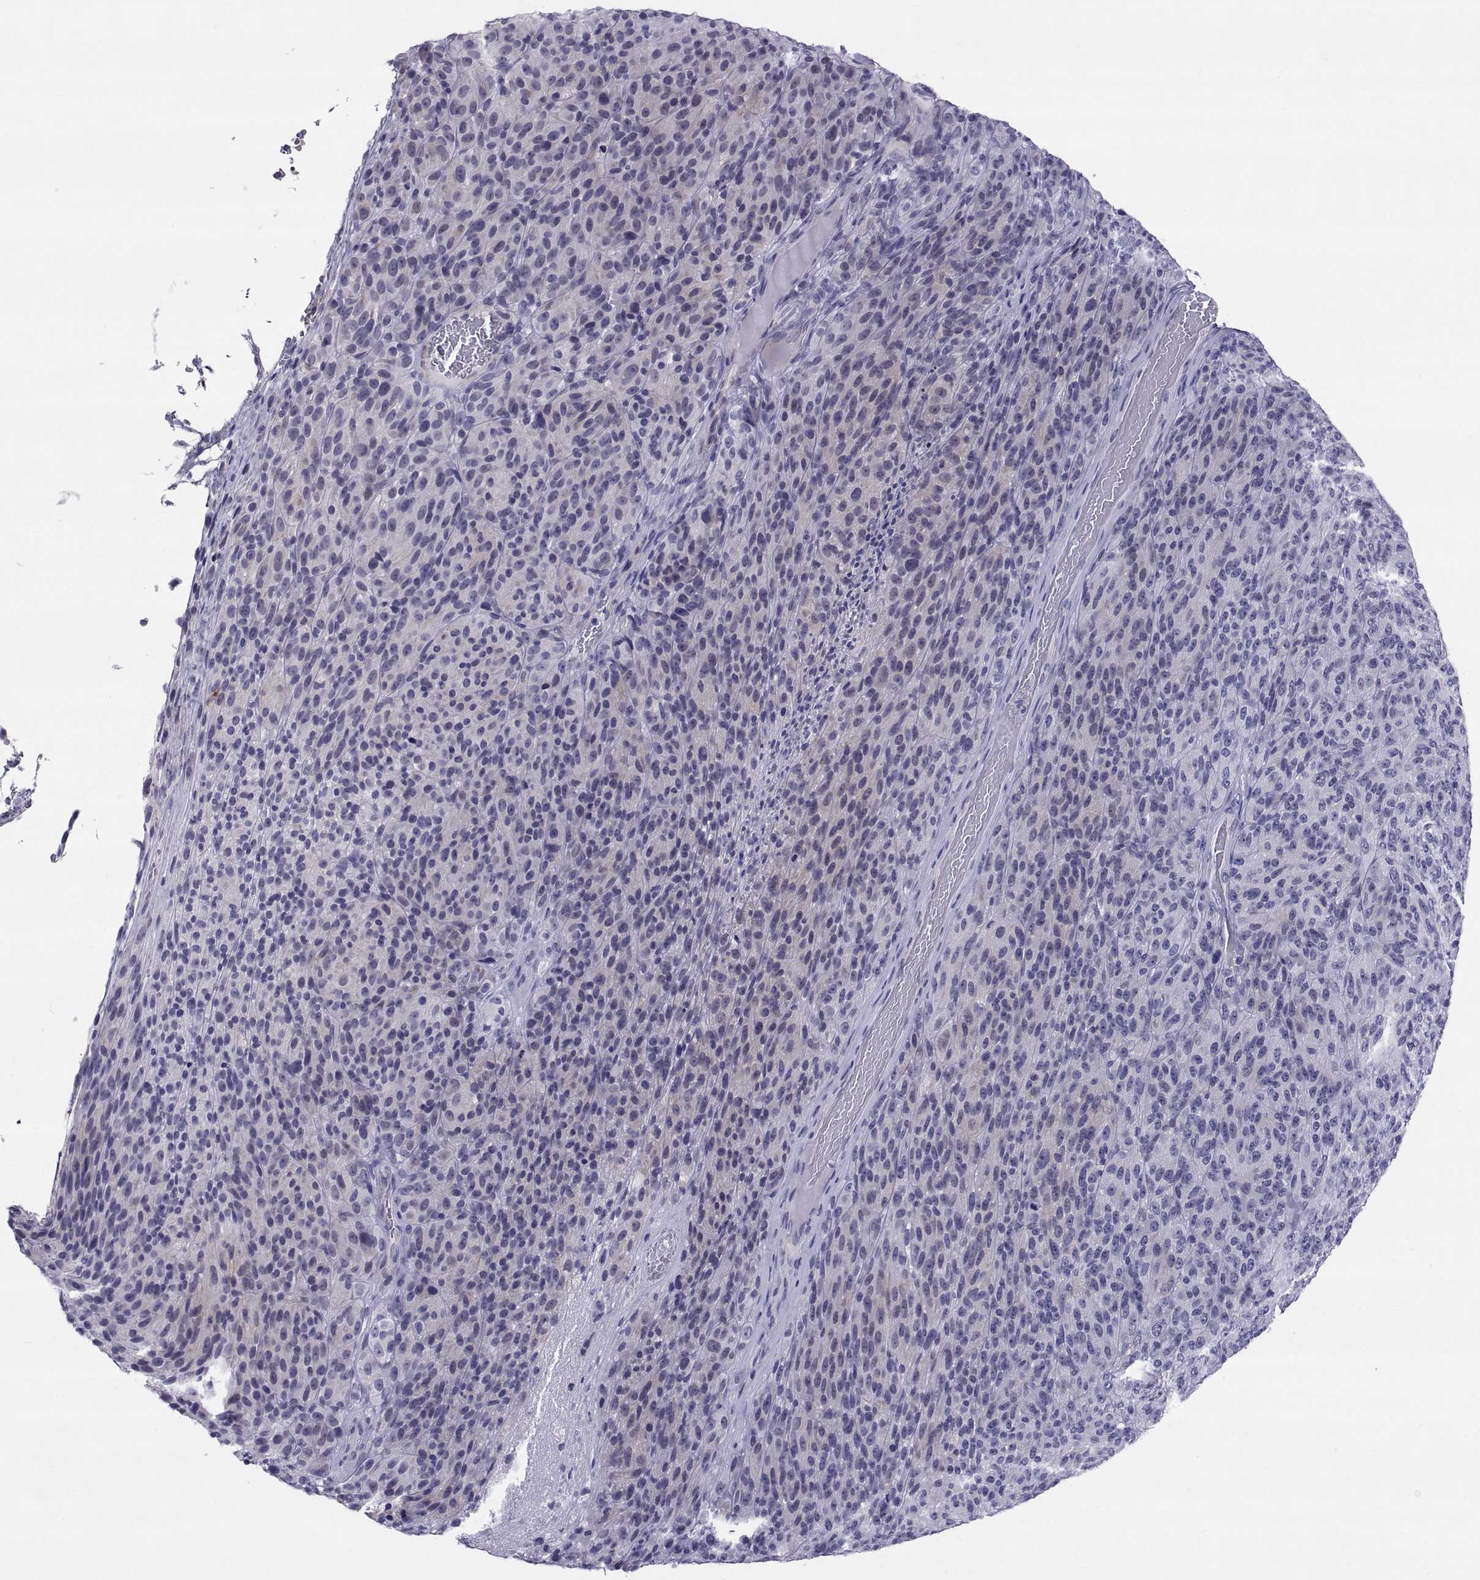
{"staining": {"intensity": "negative", "quantity": "none", "location": "none"}, "tissue": "melanoma", "cell_type": "Tumor cells", "image_type": "cancer", "snomed": [{"axis": "morphology", "description": "Malignant melanoma, Metastatic site"}, {"axis": "topography", "description": "Brain"}], "caption": "Tumor cells are negative for protein expression in human malignant melanoma (metastatic site).", "gene": "TEX13A", "patient": {"sex": "female", "age": 56}}